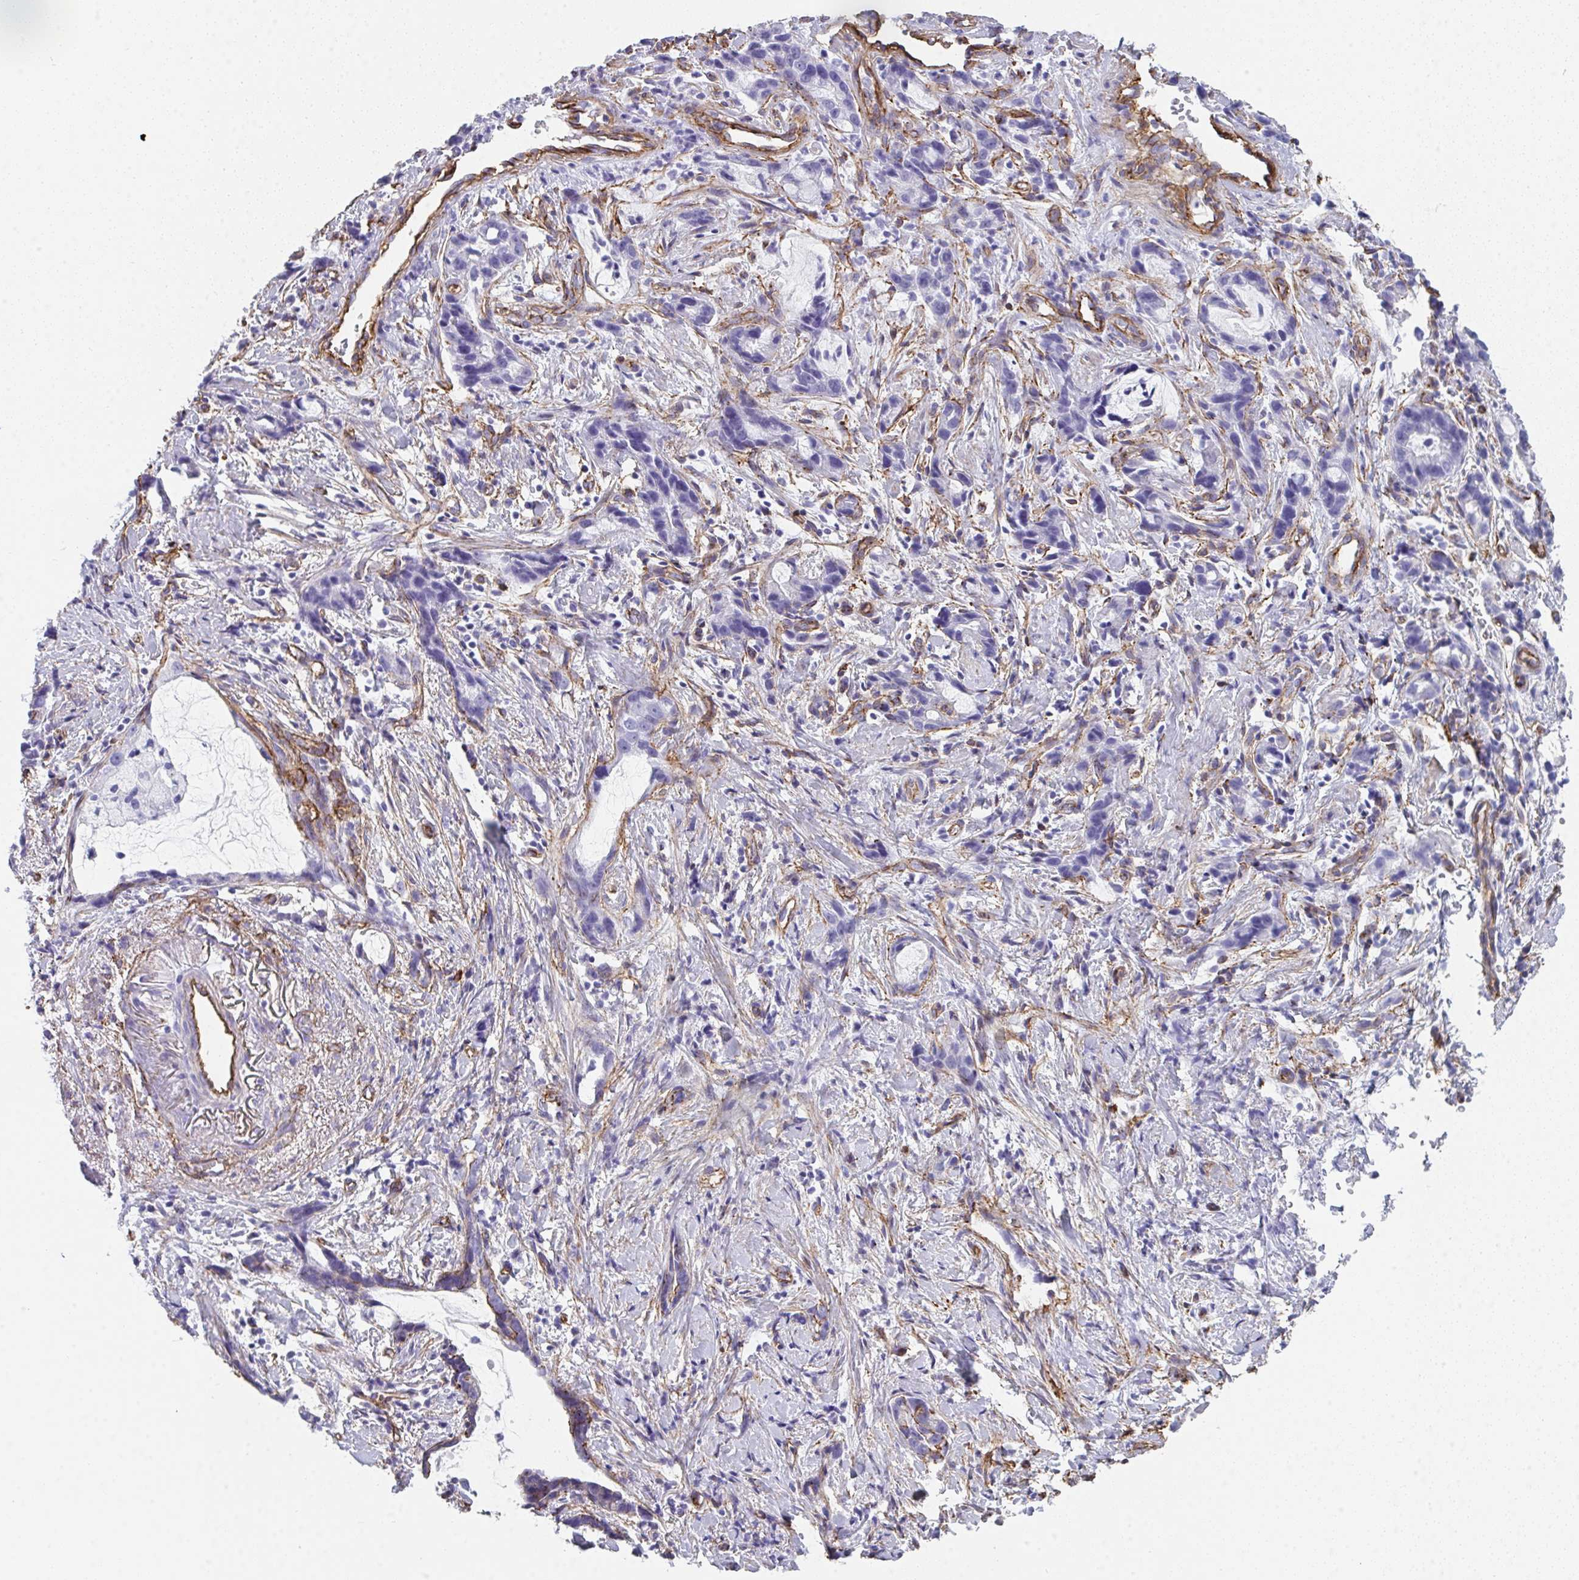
{"staining": {"intensity": "negative", "quantity": "none", "location": "none"}, "tissue": "stomach cancer", "cell_type": "Tumor cells", "image_type": "cancer", "snomed": [{"axis": "morphology", "description": "Adenocarcinoma, NOS"}, {"axis": "topography", "description": "Stomach"}], "caption": "The immunohistochemistry micrograph has no significant staining in tumor cells of adenocarcinoma (stomach) tissue.", "gene": "DBN1", "patient": {"sex": "male", "age": 55}}